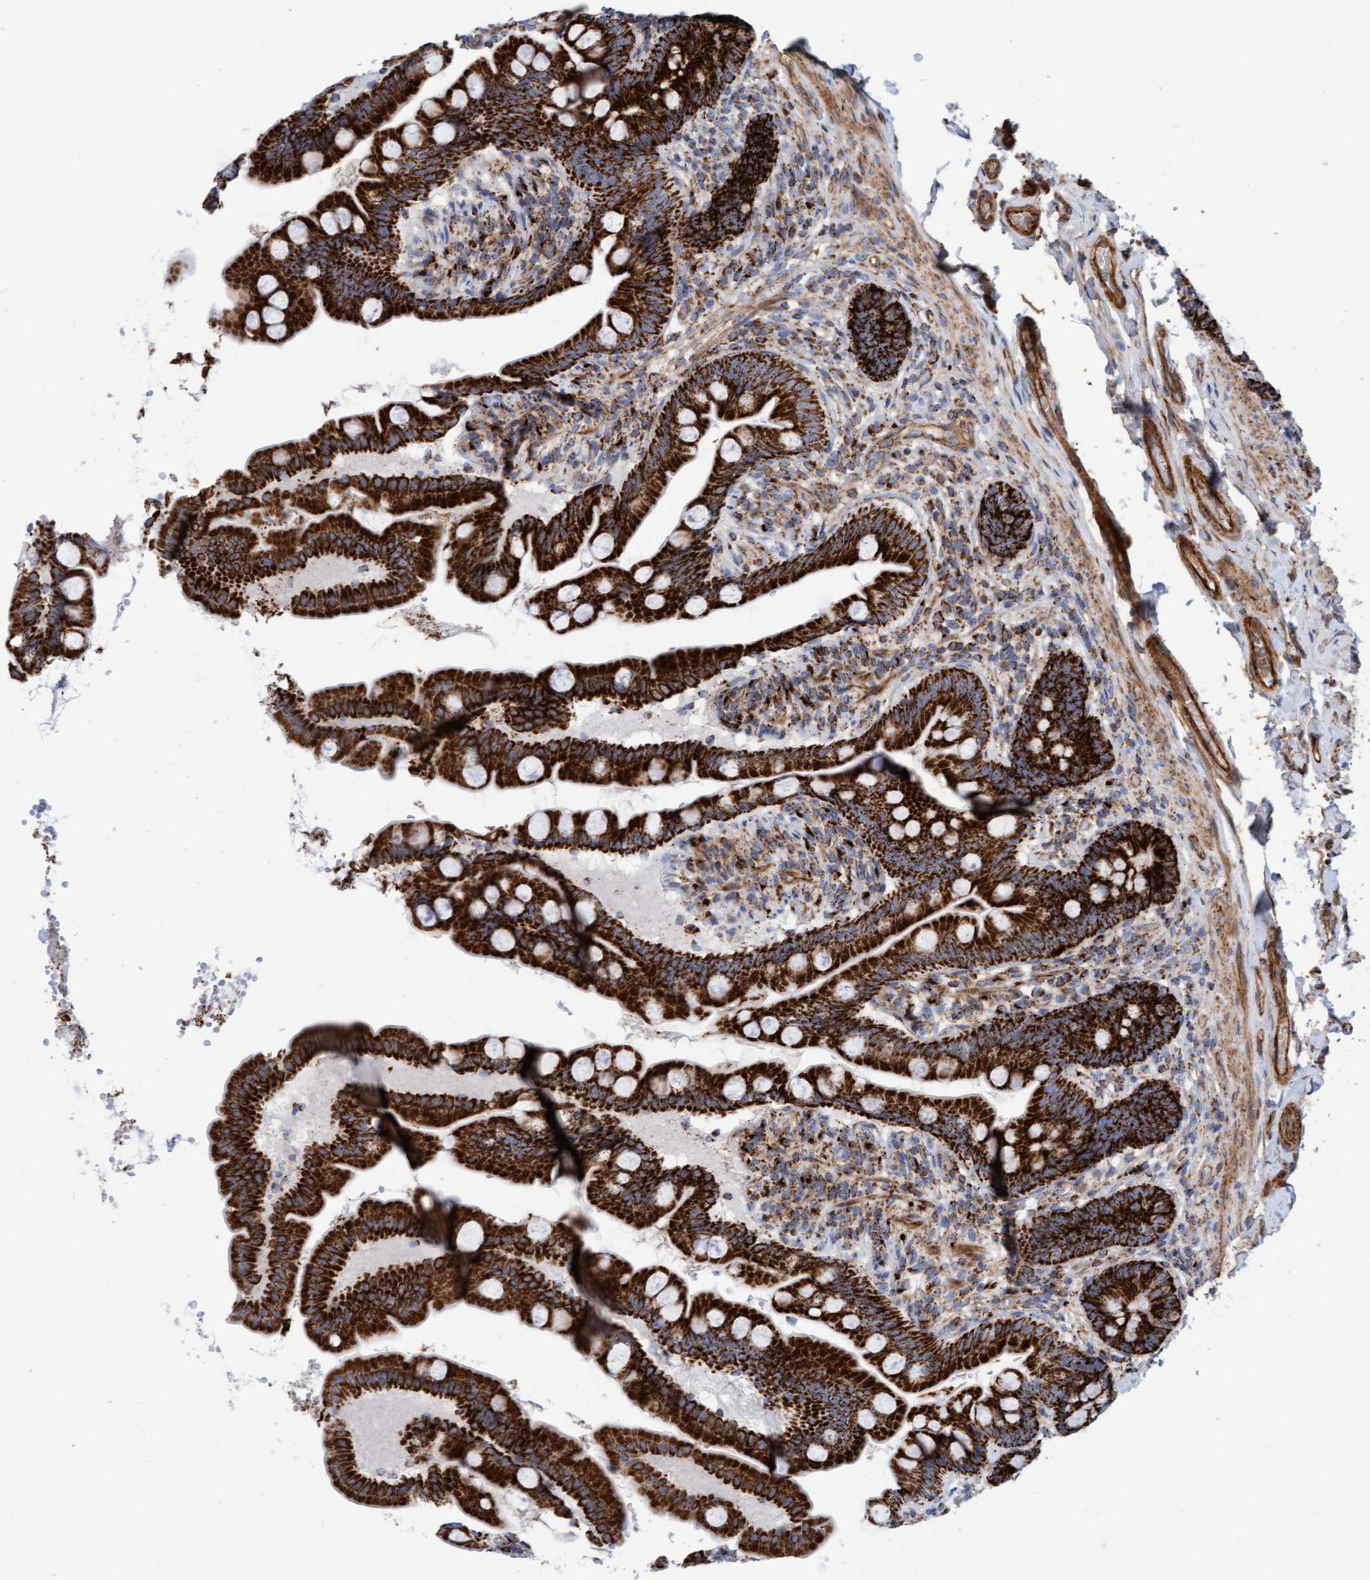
{"staining": {"intensity": "strong", "quantity": ">75%", "location": "cytoplasmic/membranous"}, "tissue": "small intestine", "cell_type": "Glandular cells", "image_type": "normal", "snomed": [{"axis": "morphology", "description": "Normal tissue, NOS"}, {"axis": "topography", "description": "Small intestine"}], "caption": "IHC of unremarkable small intestine shows high levels of strong cytoplasmic/membranous positivity in about >75% of glandular cells.", "gene": "GGTA1", "patient": {"sex": "female", "age": 56}}